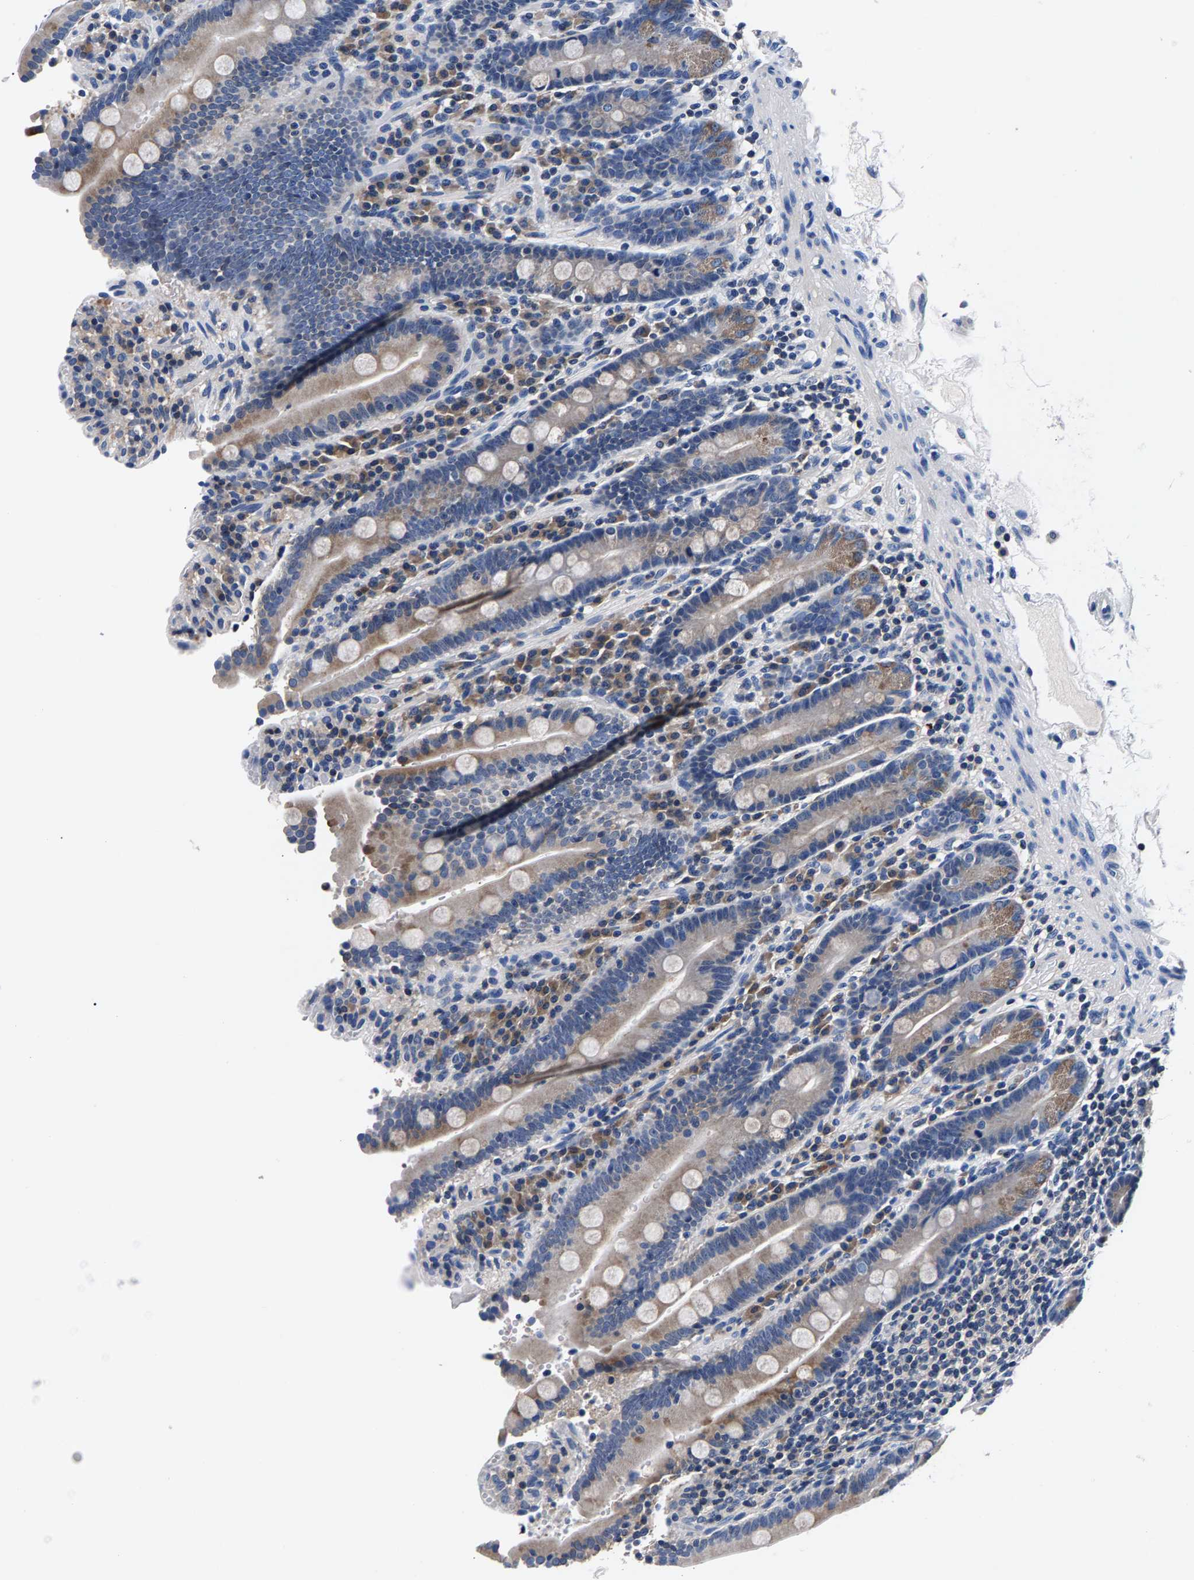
{"staining": {"intensity": "moderate", "quantity": ">75%", "location": "cytoplasmic/membranous"}, "tissue": "duodenum", "cell_type": "Glandular cells", "image_type": "normal", "snomed": [{"axis": "morphology", "description": "Normal tissue, NOS"}, {"axis": "topography", "description": "Small intestine, NOS"}], "caption": "Moderate cytoplasmic/membranous expression for a protein is seen in about >75% of glandular cells of normal duodenum using immunohistochemistry.", "gene": "PHF24", "patient": {"sex": "female", "age": 71}}